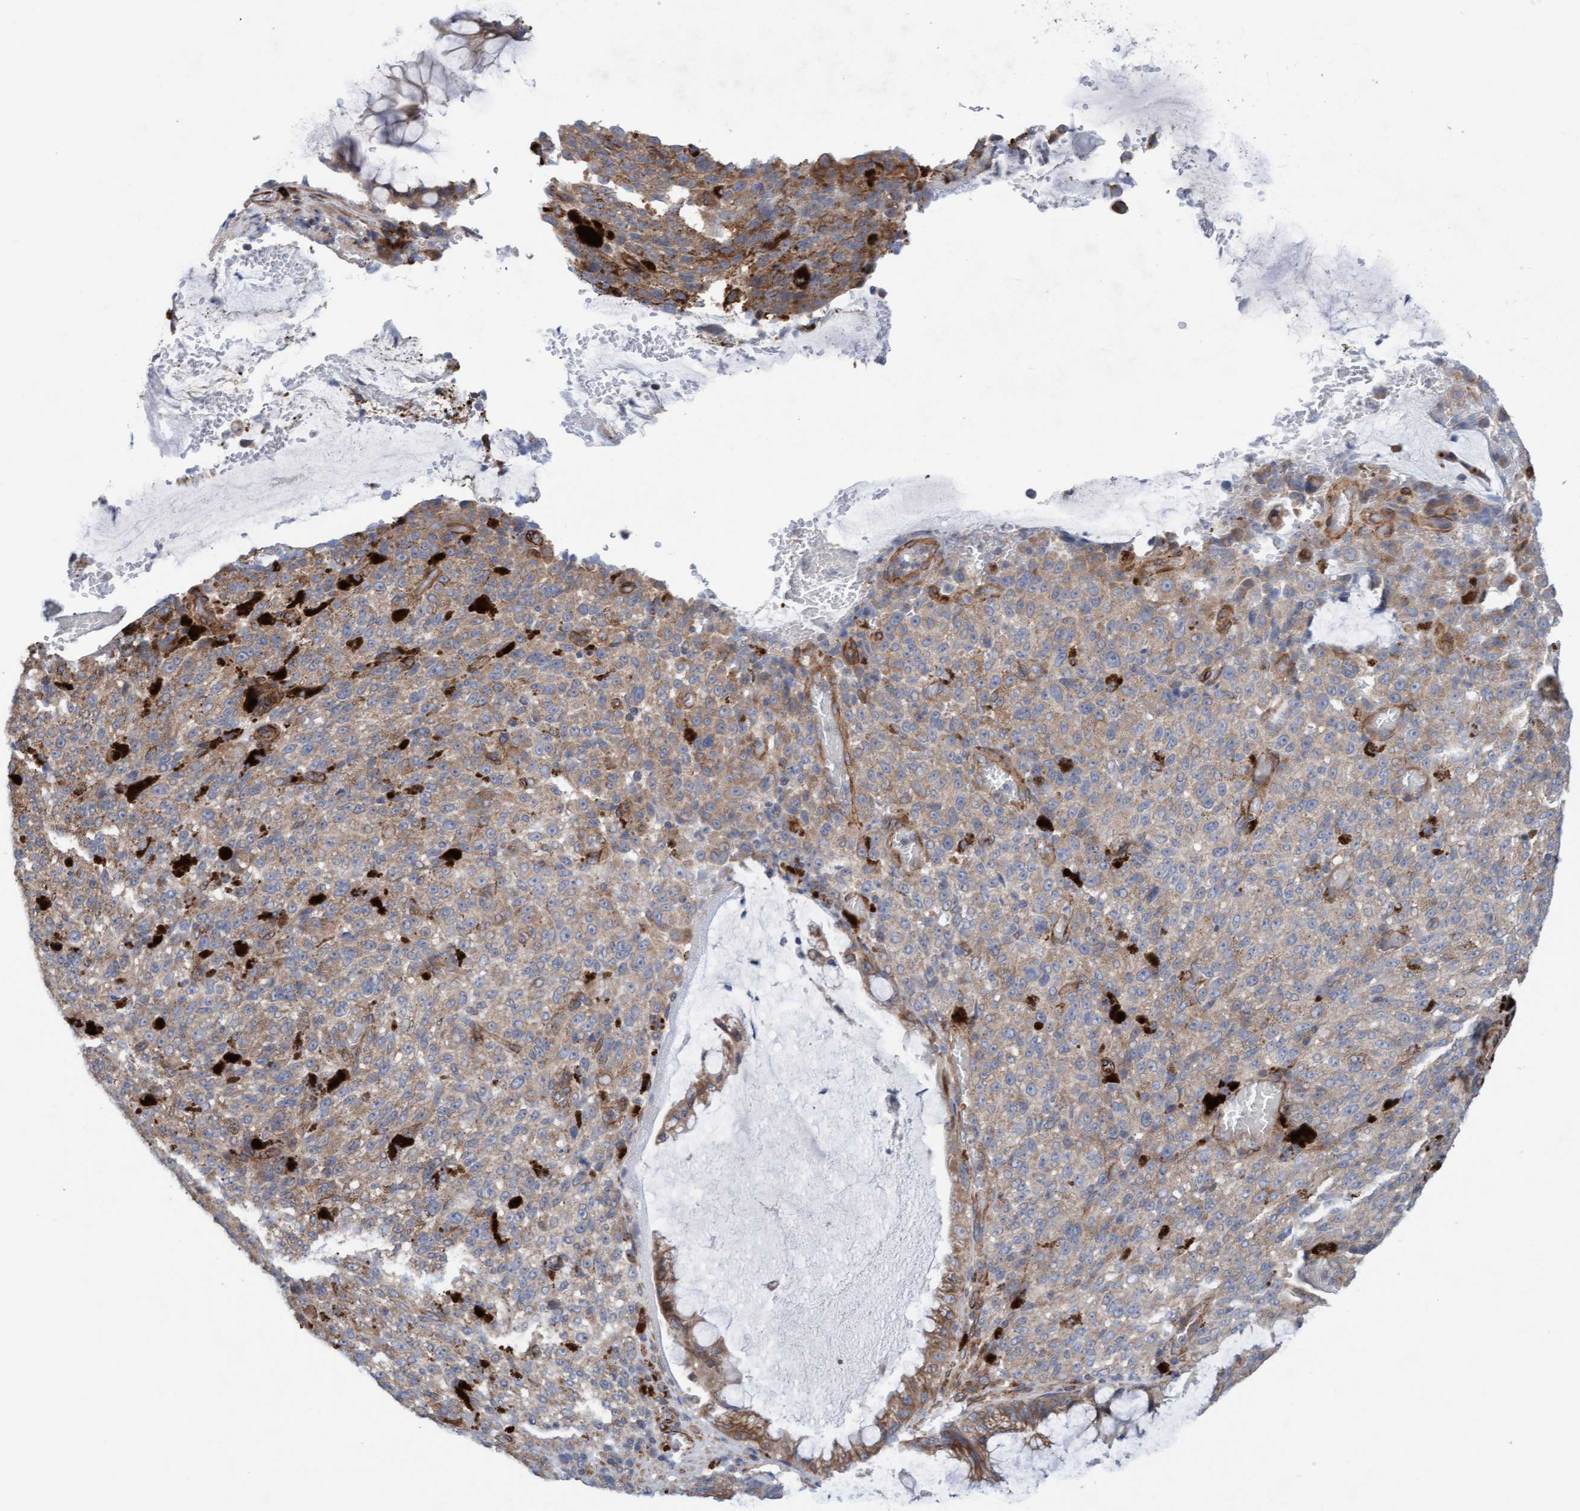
{"staining": {"intensity": "weak", "quantity": ">75%", "location": "cytoplasmic/membranous"}, "tissue": "melanoma", "cell_type": "Tumor cells", "image_type": "cancer", "snomed": [{"axis": "morphology", "description": "Malignant melanoma, NOS"}, {"axis": "topography", "description": "Rectum"}], "caption": "Melanoma stained with immunohistochemistry shows weak cytoplasmic/membranous staining in approximately >75% of tumor cells. The protein is stained brown, and the nuclei are stained in blue (DAB (3,3'-diaminobenzidine) IHC with brightfield microscopy, high magnification).", "gene": "CDK5RAP3", "patient": {"sex": "female", "age": 81}}